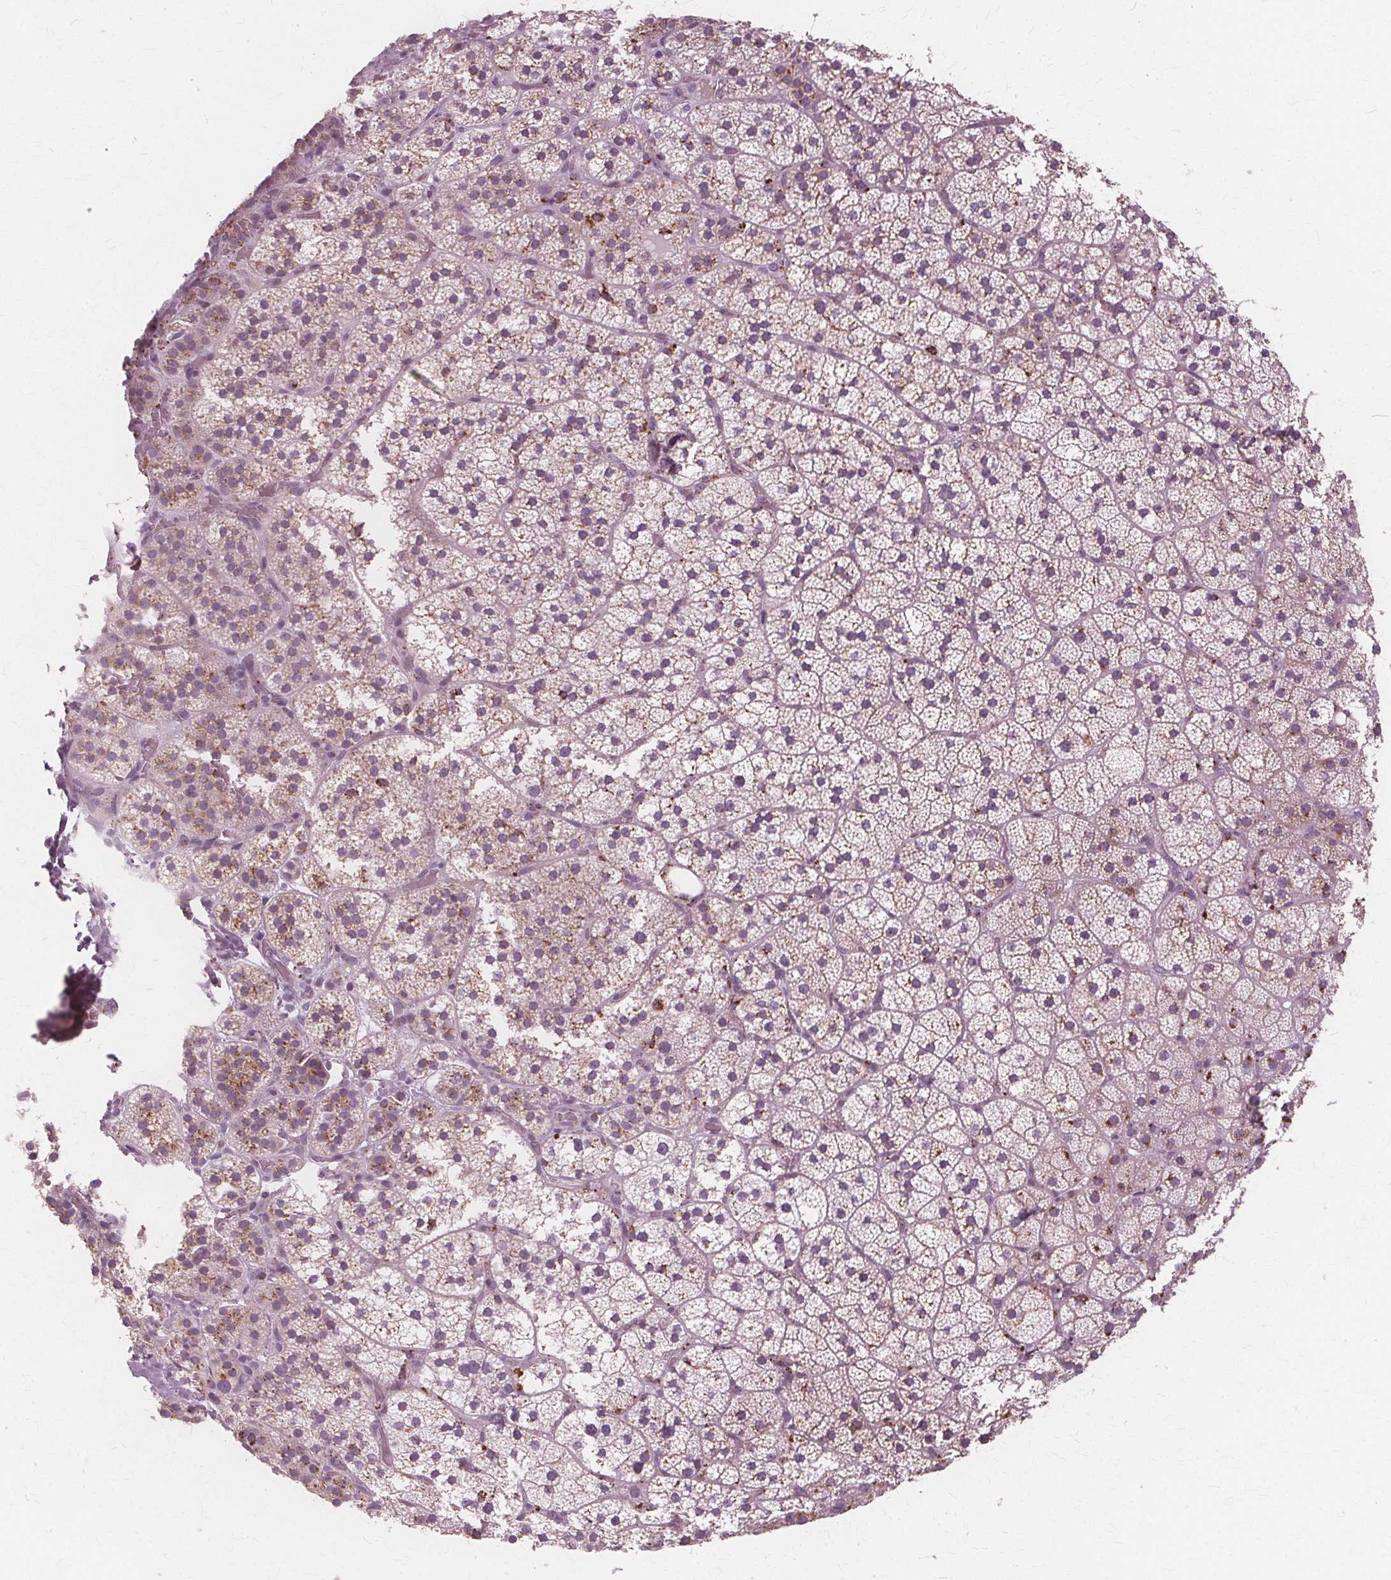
{"staining": {"intensity": "strong", "quantity": "<25%", "location": "cytoplasmic/membranous"}, "tissue": "adrenal gland", "cell_type": "Glandular cells", "image_type": "normal", "snomed": [{"axis": "morphology", "description": "Normal tissue, NOS"}, {"axis": "topography", "description": "Adrenal gland"}], "caption": "Immunohistochemistry of normal human adrenal gland shows medium levels of strong cytoplasmic/membranous expression in about <25% of glandular cells.", "gene": "DNASE2", "patient": {"sex": "male", "age": 53}}